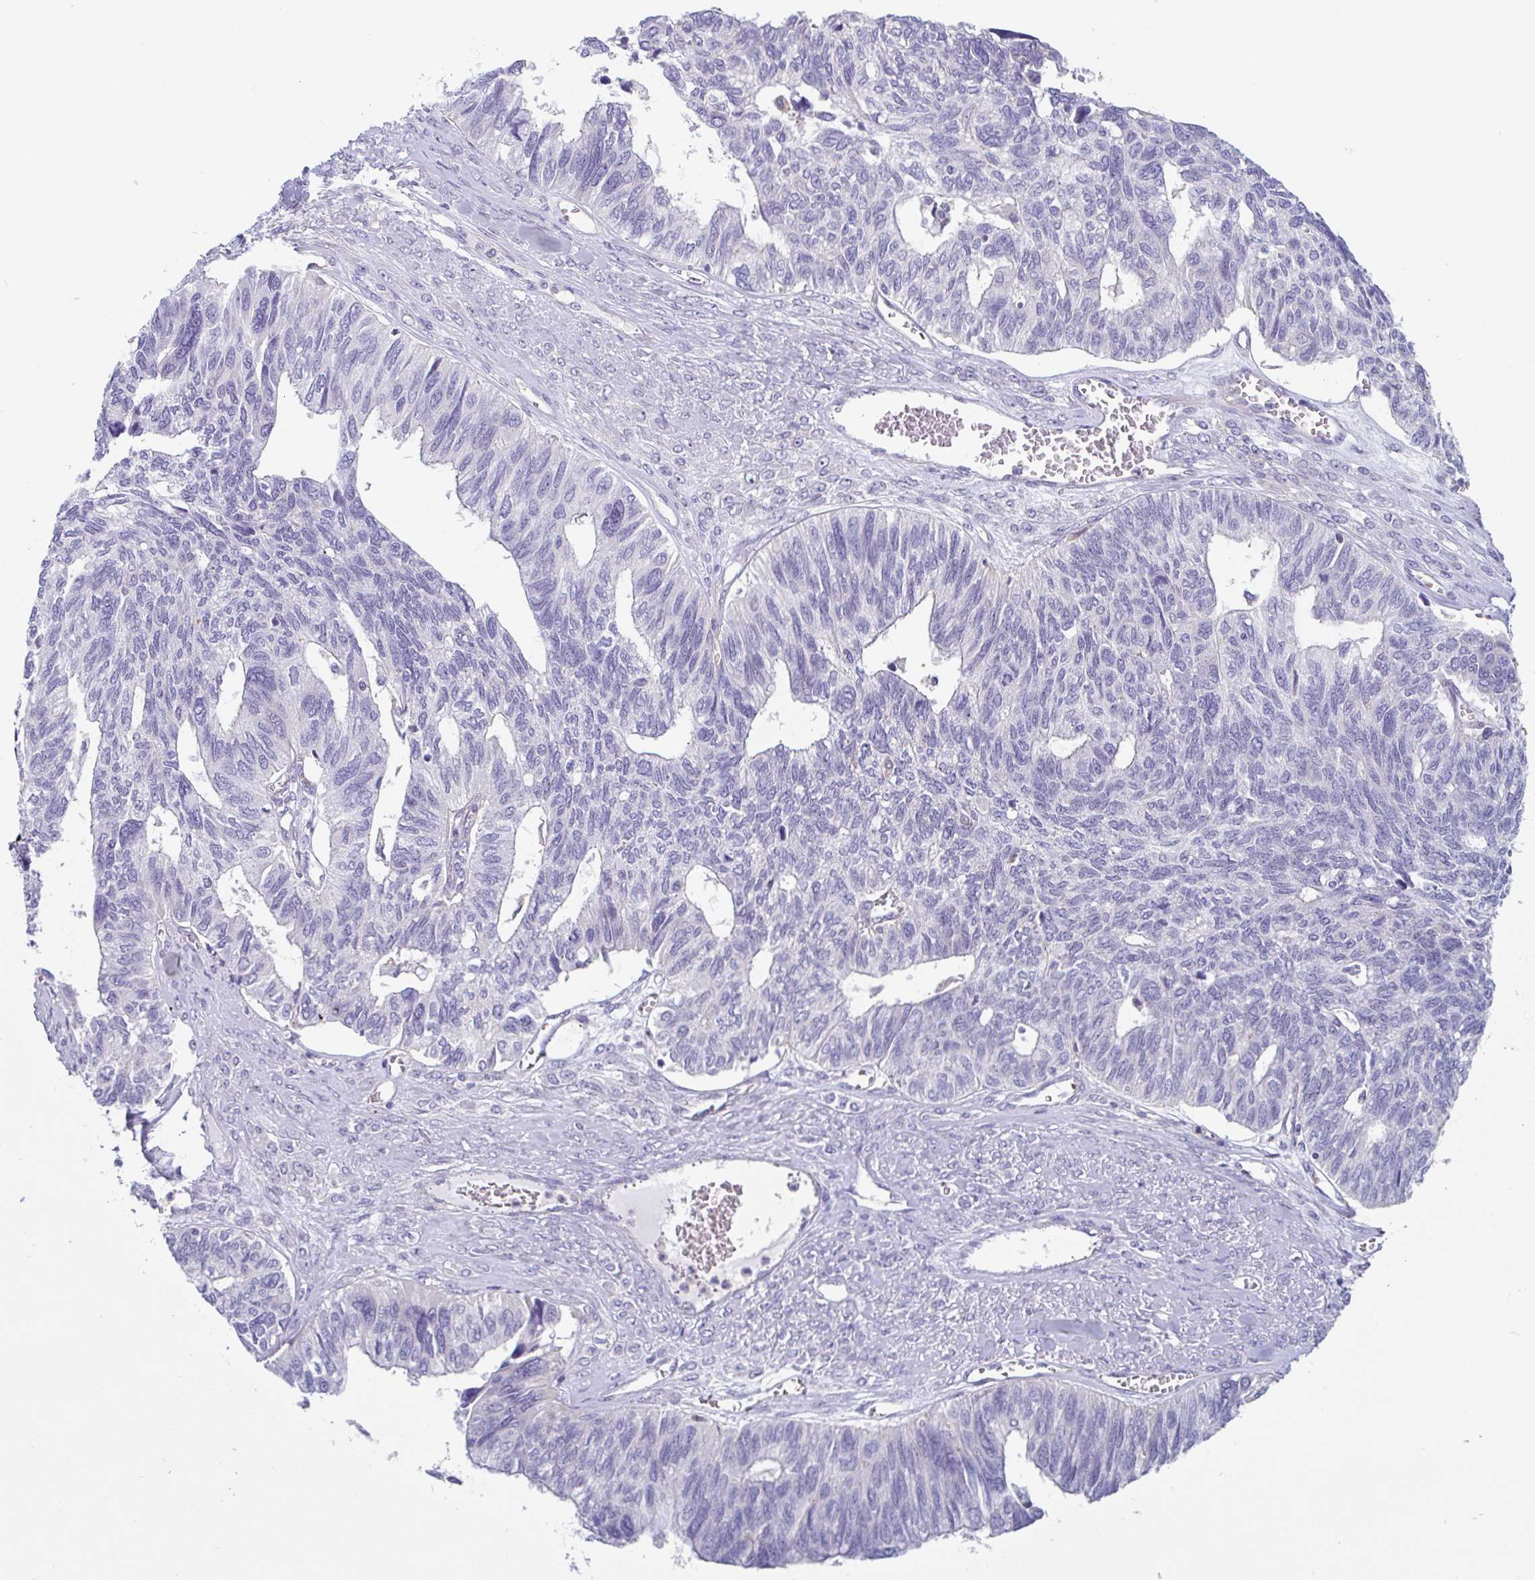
{"staining": {"intensity": "negative", "quantity": "none", "location": "none"}, "tissue": "ovarian cancer", "cell_type": "Tumor cells", "image_type": "cancer", "snomed": [{"axis": "morphology", "description": "Cystadenocarcinoma, serous, NOS"}, {"axis": "topography", "description": "Ovary"}], "caption": "High power microscopy photomicrograph of an immunohistochemistry micrograph of ovarian cancer, revealing no significant expression in tumor cells. Brightfield microscopy of immunohistochemistry (IHC) stained with DAB (brown) and hematoxylin (blue), captured at high magnification.", "gene": "LENG9", "patient": {"sex": "female", "age": 79}}